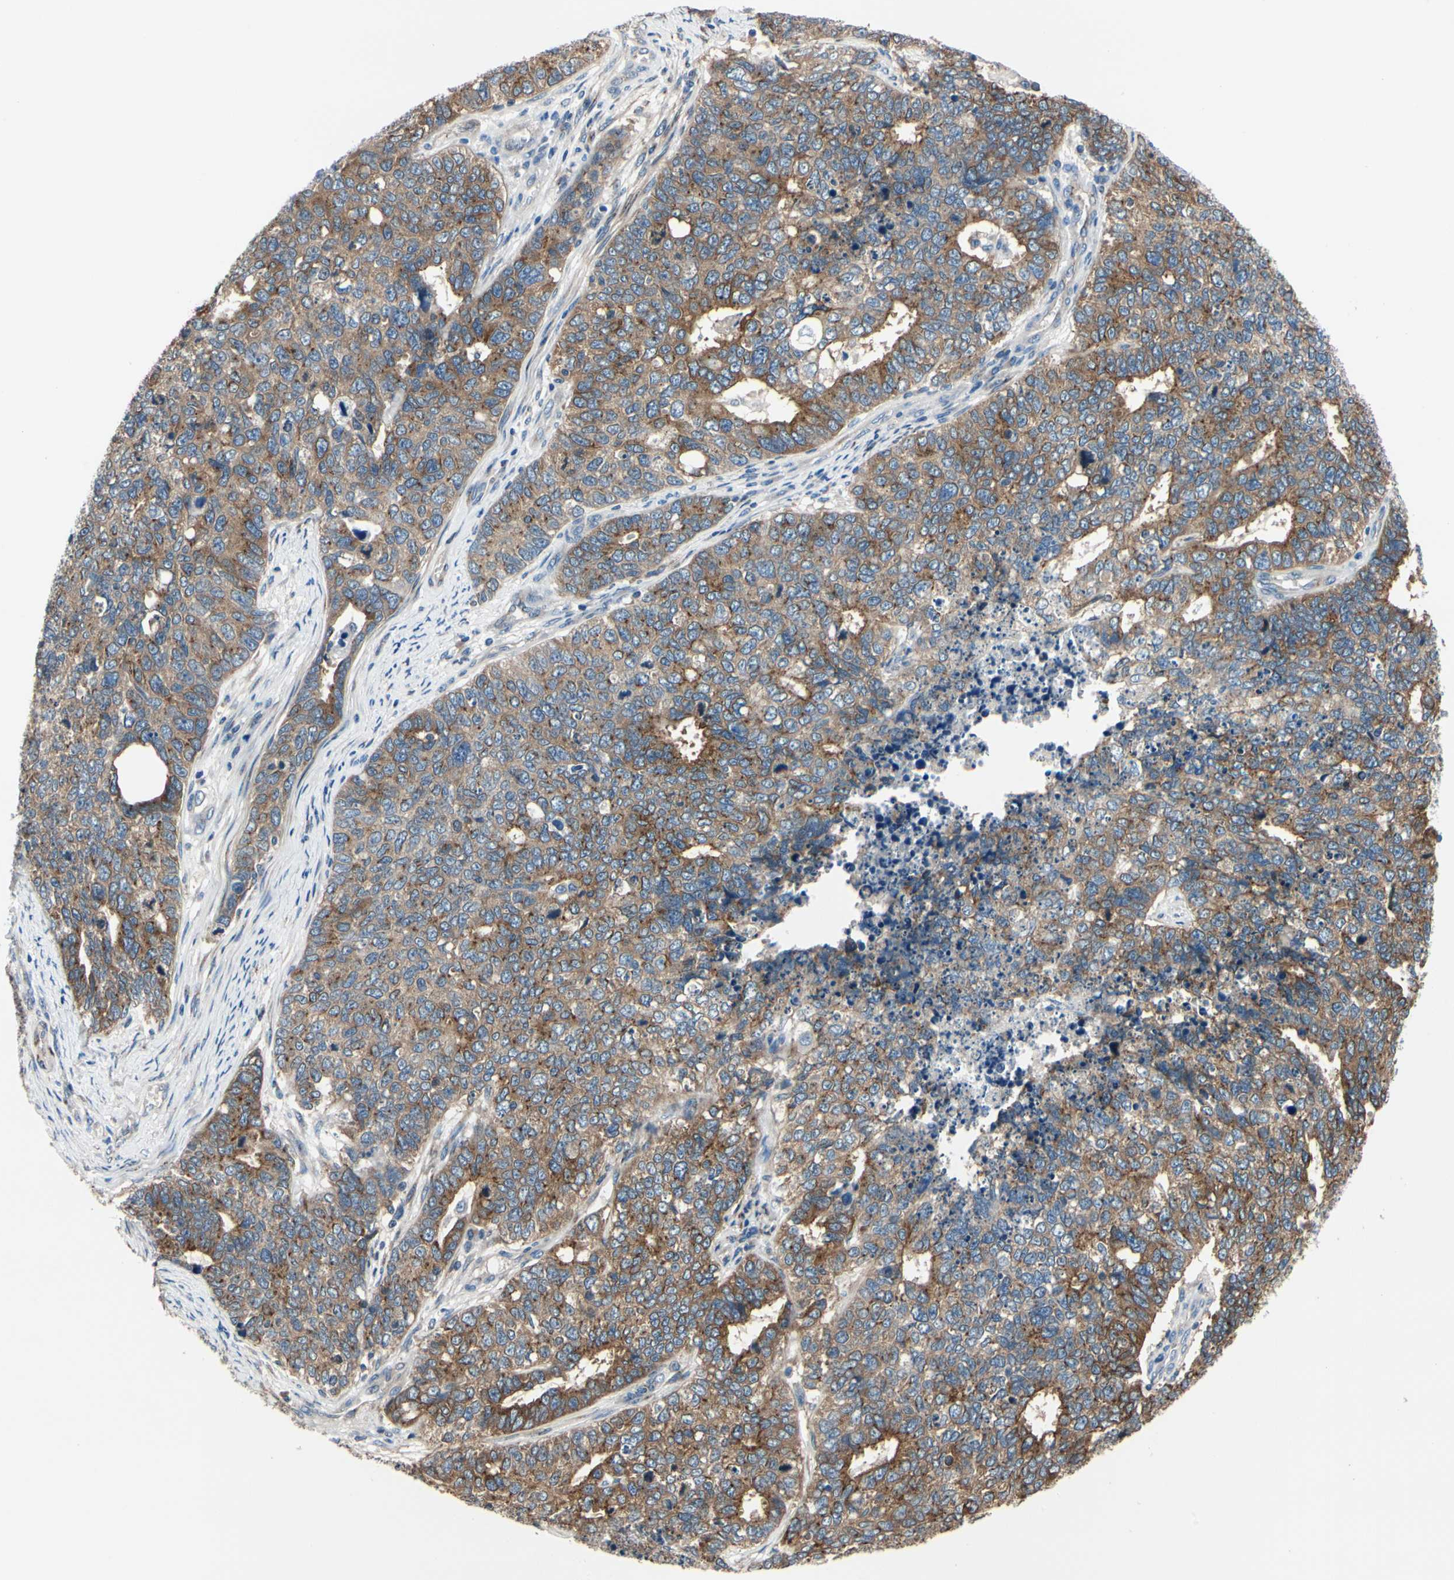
{"staining": {"intensity": "moderate", "quantity": ">75%", "location": "cytoplasmic/membranous"}, "tissue": "cervical cancer", "cell_type": "Tumor cells", "image_type": "cancer", "snomed": [{"axis": "morphology", "description": "Squamous cell carcinoma, NOS"}, {"axis": "topography", "description": "Cervix"}], "caption": "Immunohistochemical staining of cervical squamous cell carcinoma shows medium levels of moderate cytoplasmic/membranous expression in approximately >75% of tumor cells.", "gene": "PRKAR2B", "patient": {"sex": "female", "age": 63}}